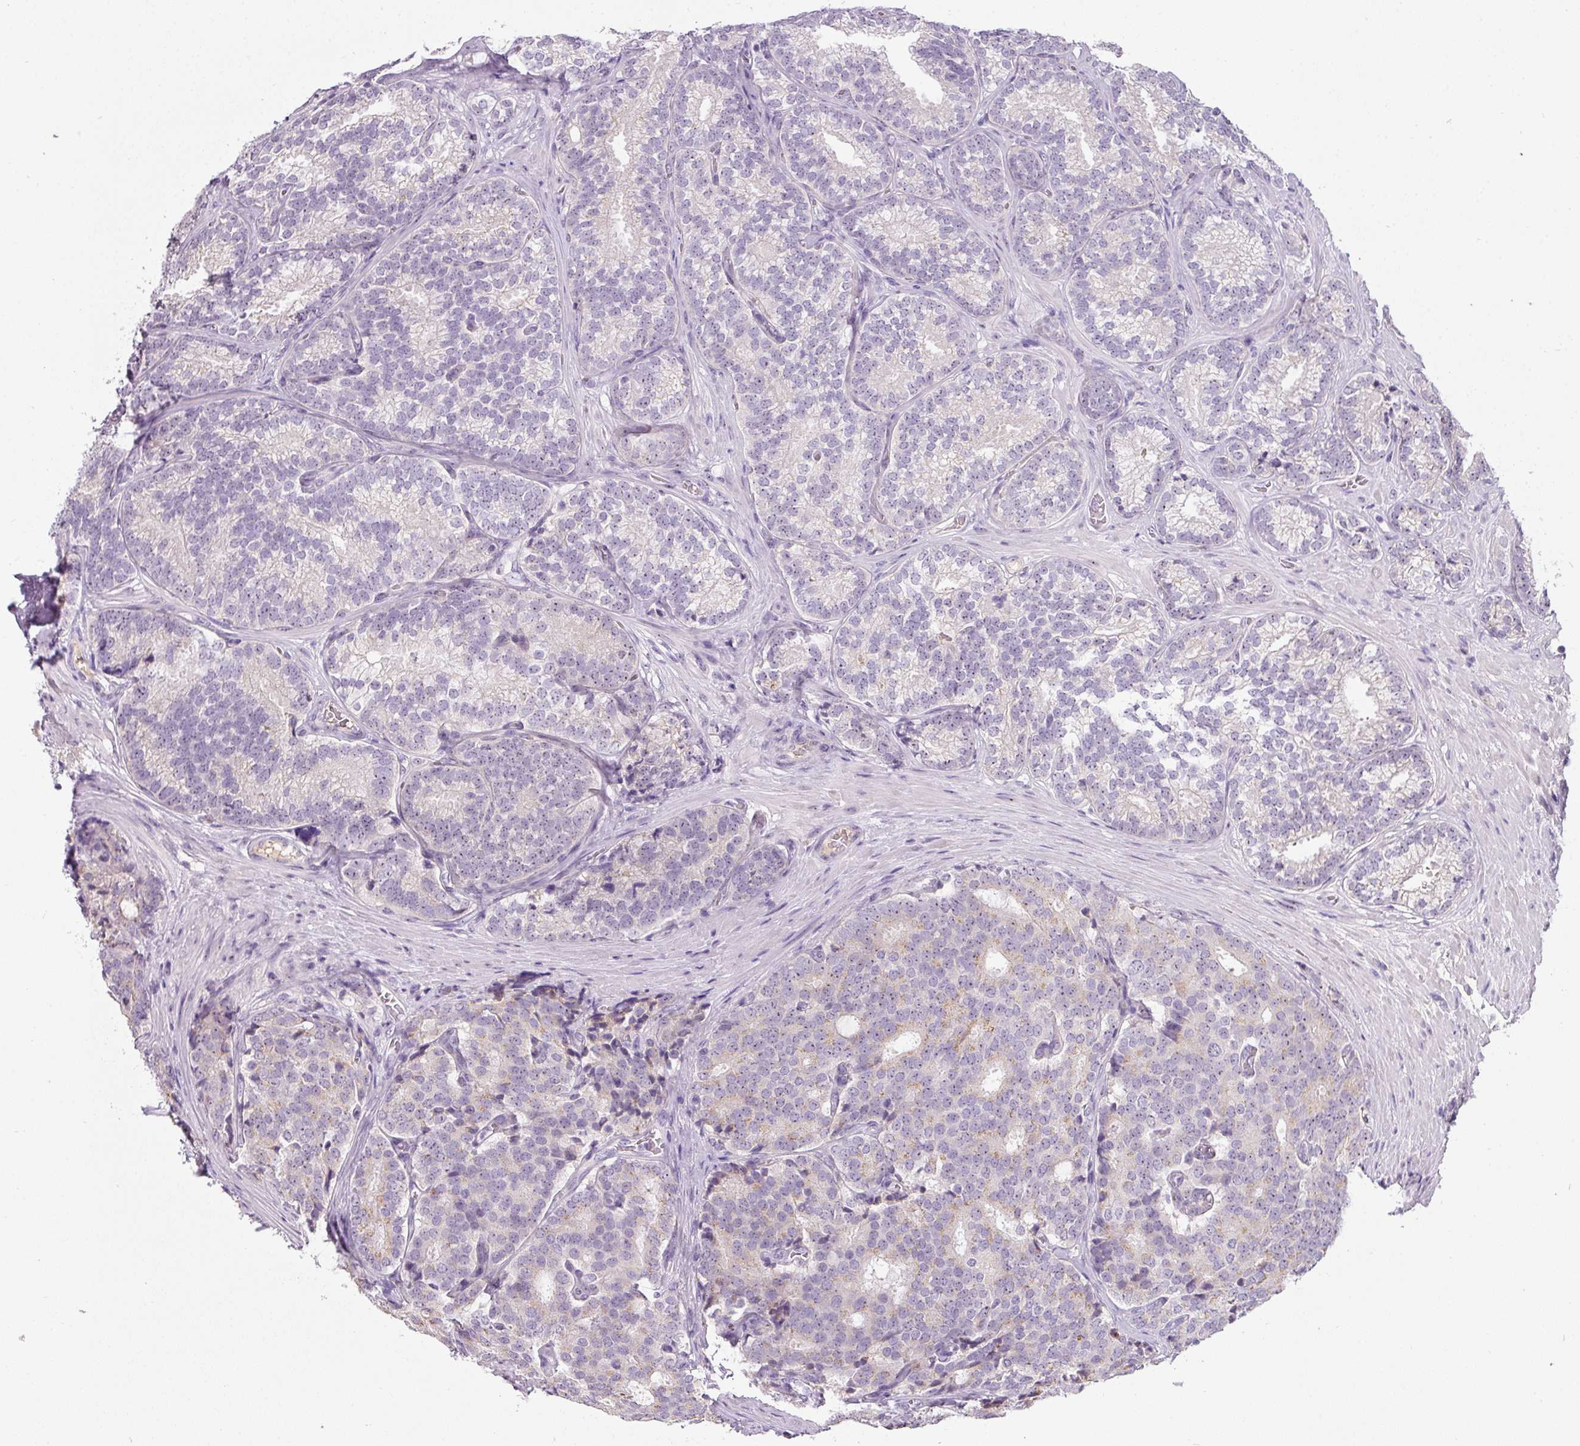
{"staining": {"intensity": "weak", "quantity": "<25%", "location": "cytoplasmic/membranous"}, "tissue": "prostate cancer", "cell_type": "Tumor cells", "image_type": "cancer", "snomed": [{"axis": "morphology", "description": "Adenocarcinoma, High grade"}, {"axis": "topography", "description": "Prostate"}], "caption": "This histopathology image is of prostate cancer (high-grade adenocarcinoma) stained with IHC to label a protein in brown with the nuclei are counter-stained blue. There is no staining in tumor cells.", "gene": "TMEM37", "patient": {"sex": "male", "age": 63}}